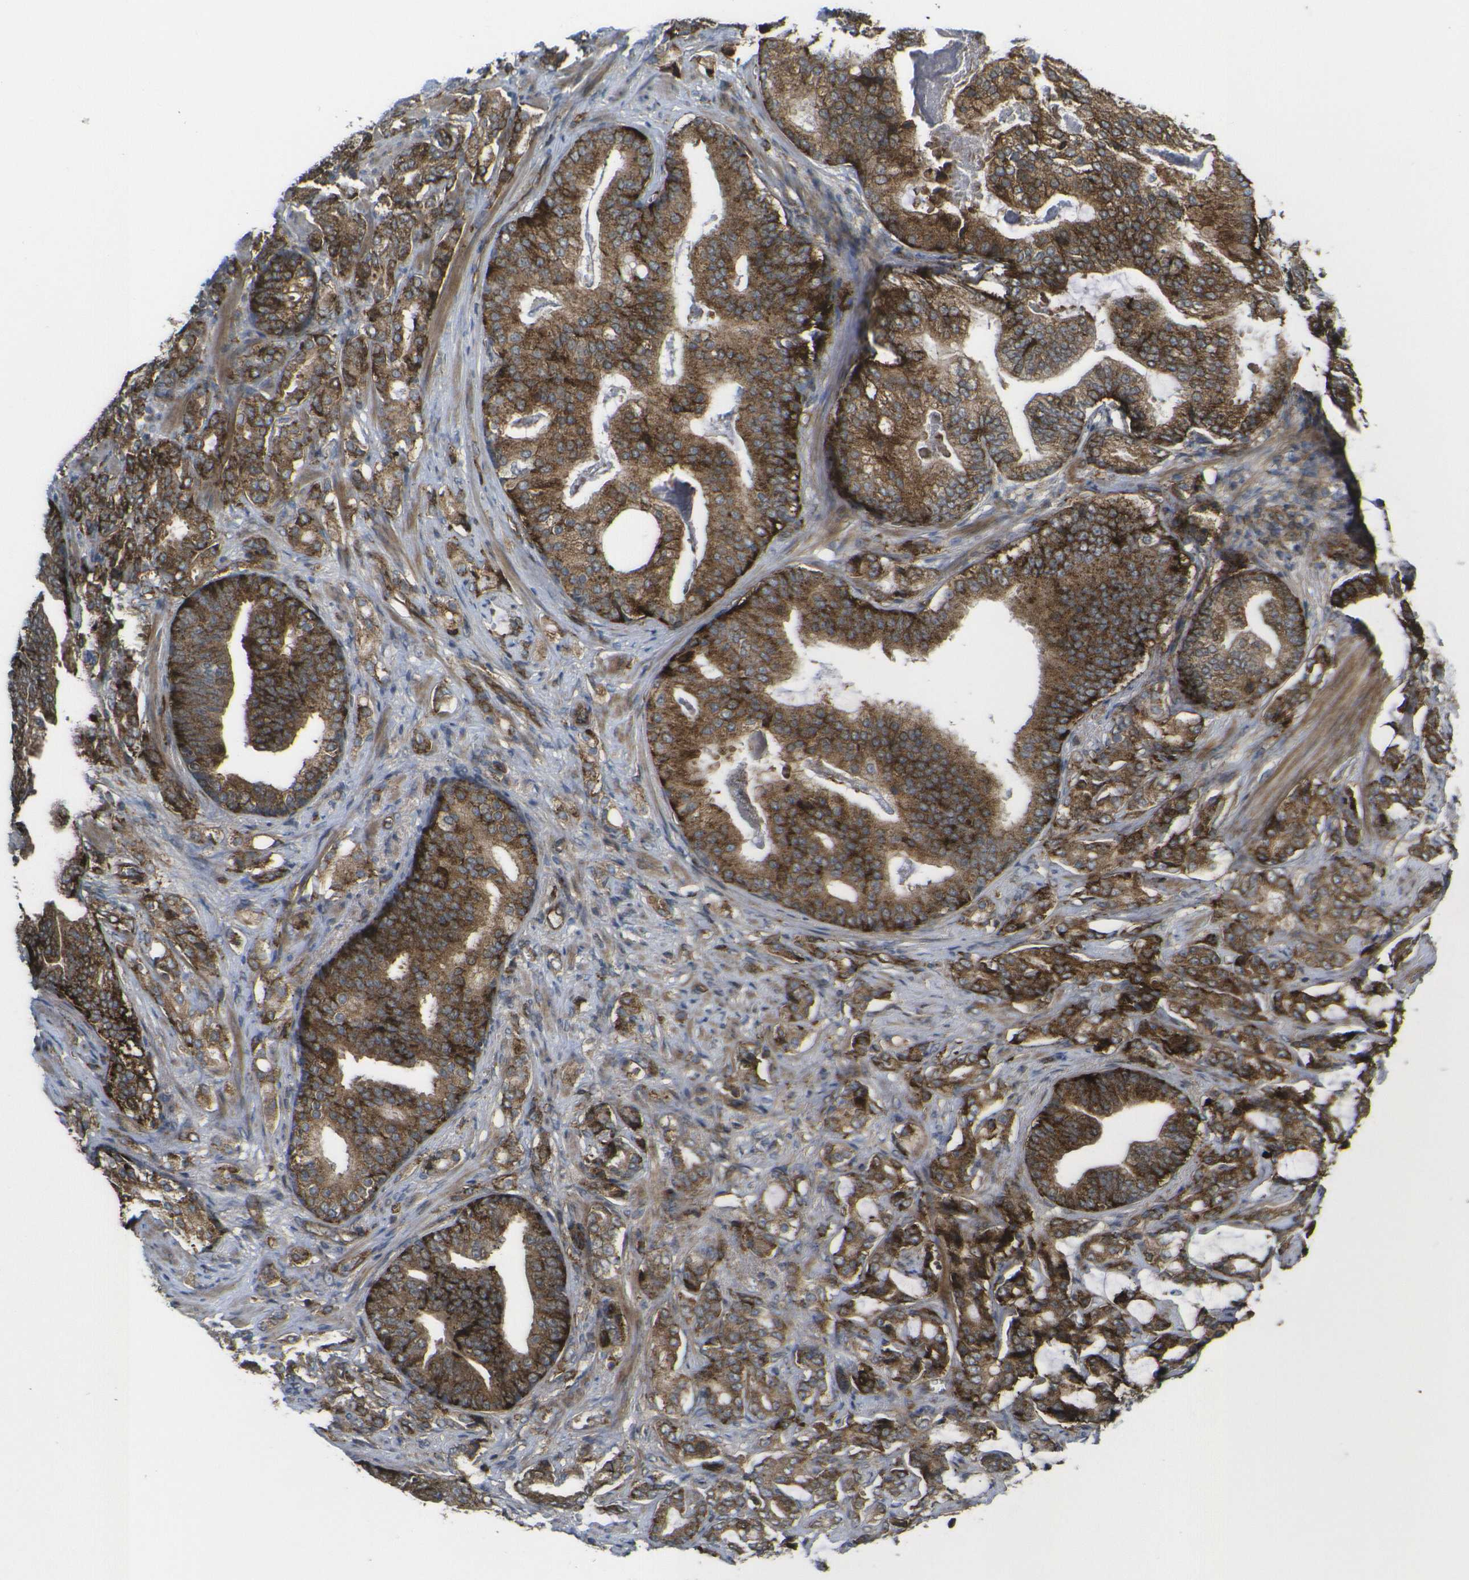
{"staining": {"intensity": "strong", "quantity": ">75%", "location": "cytoplasmic/membranous"}, "tissue": "prostate cancer", "cell_type": "Tumor cells", "image_type": "cancer", "snomed": [{"axis": "morphology", "description": "Adenocarcinoma, Low grade"}, {"axis": "topography", "description": "Prostate"}], "caption": "This micrograph reveals prostate low-grade adenocarcinoma stained with immunohistochemistry (IHC) to label a protein in brown. The cytoplasmic/membranous of tumor cells show strong positivity for the protein. Nuclei are counter-stained blue.", "gene": "ECE1", "patient": {"sex": "male", "age": 58}}